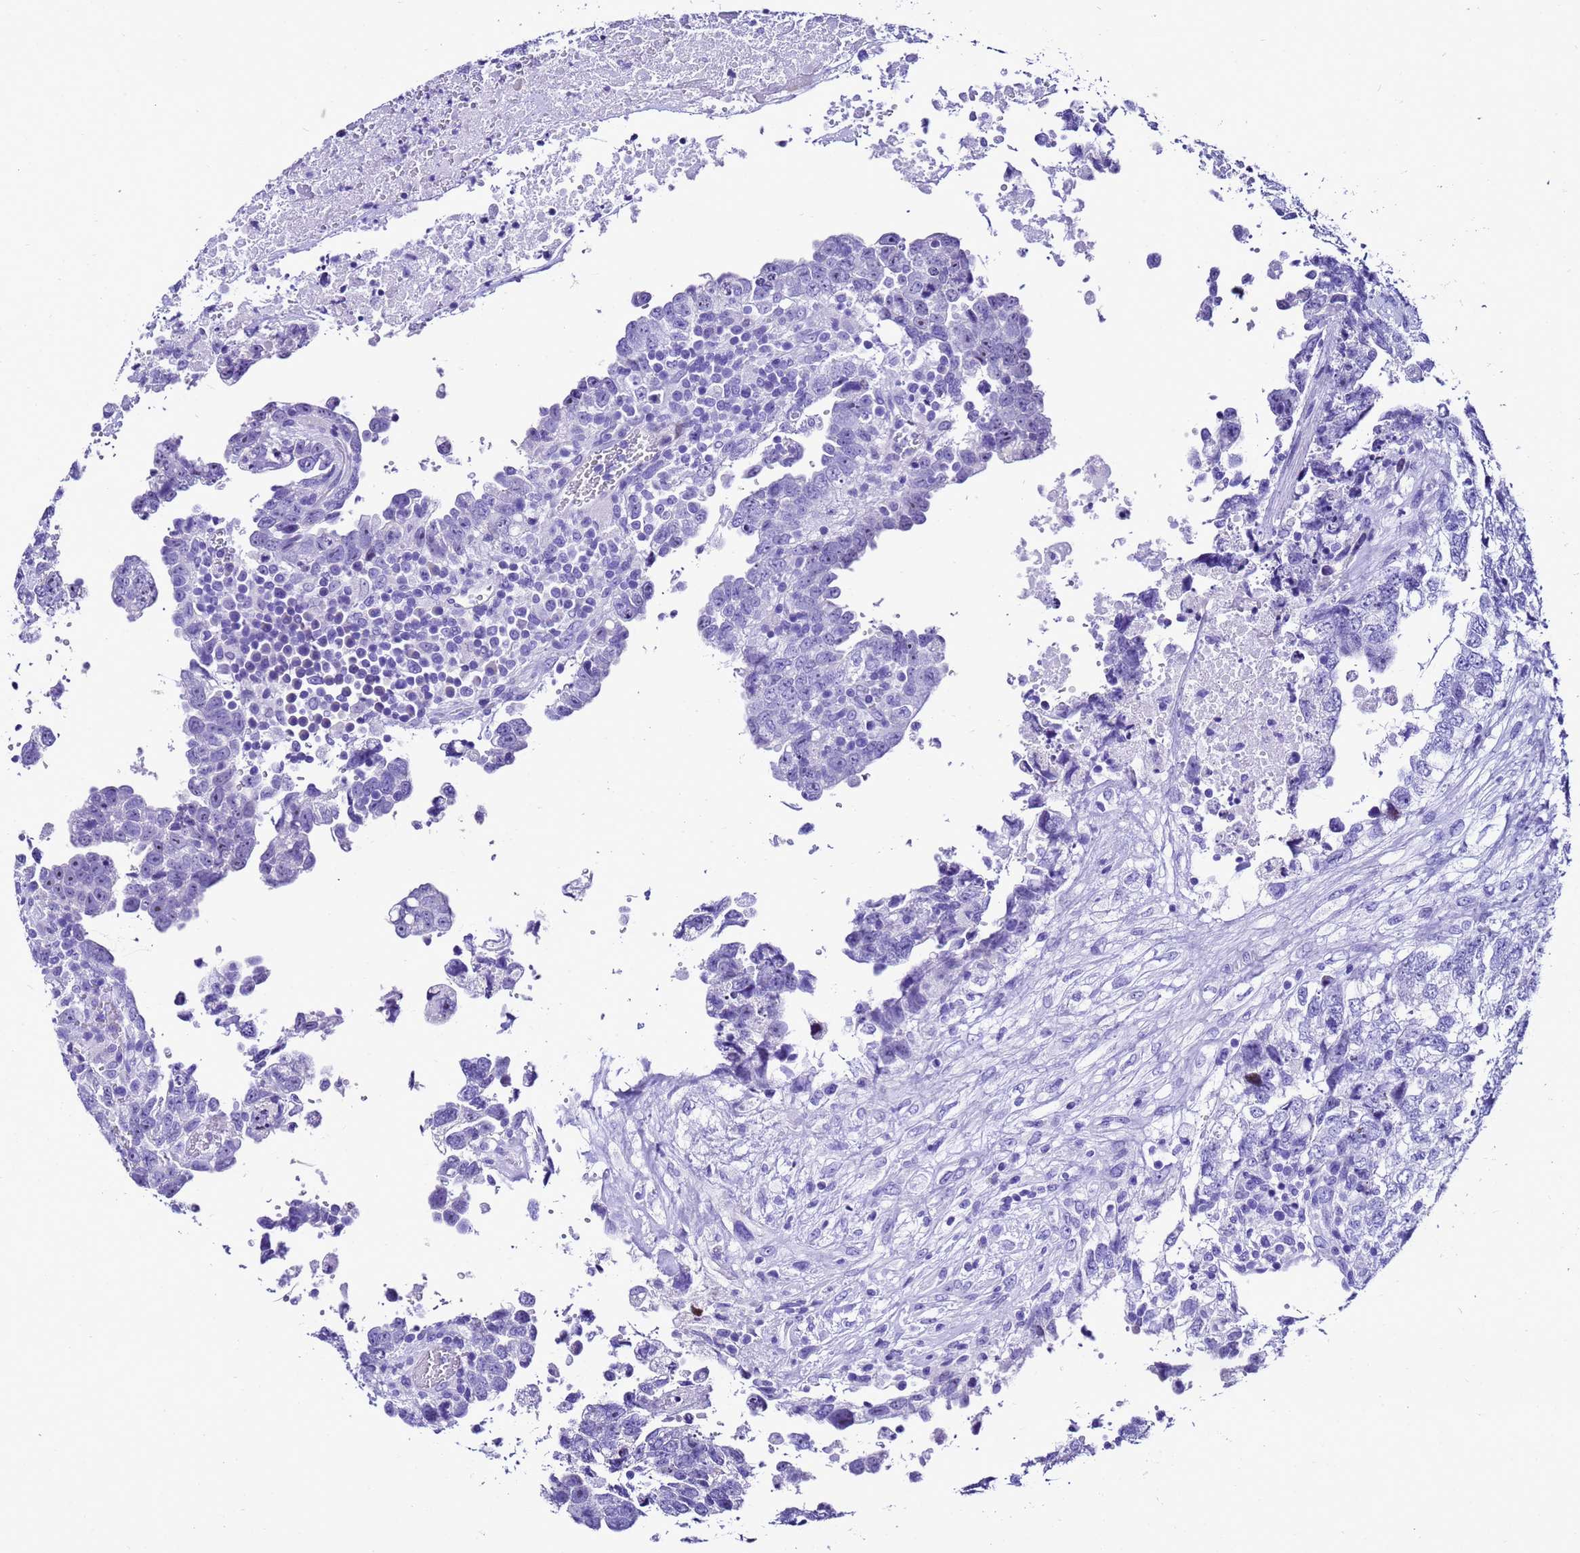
{"staining": {"intensity": "negative", "quantity": "none", "location": "none"}, "tissue": "testis cancer", "cell_type": "Tumor cells", "image_type": "cancer", "snomed": [{"axis": "morphology", "description": "Carcinoma, Embryonal, NOS"}, {"axis": "topography", "description": "Testis"}], "caption": "High magnification brightfield microscopy of testis cancer (embryonal carcinoma) stained with DAB (brown) and counterstained with hematoxylin (blue): tumor cells show no significant positivity.", "gene": "UGT2B10", "patient": {"sex": "male", "age": 37}}